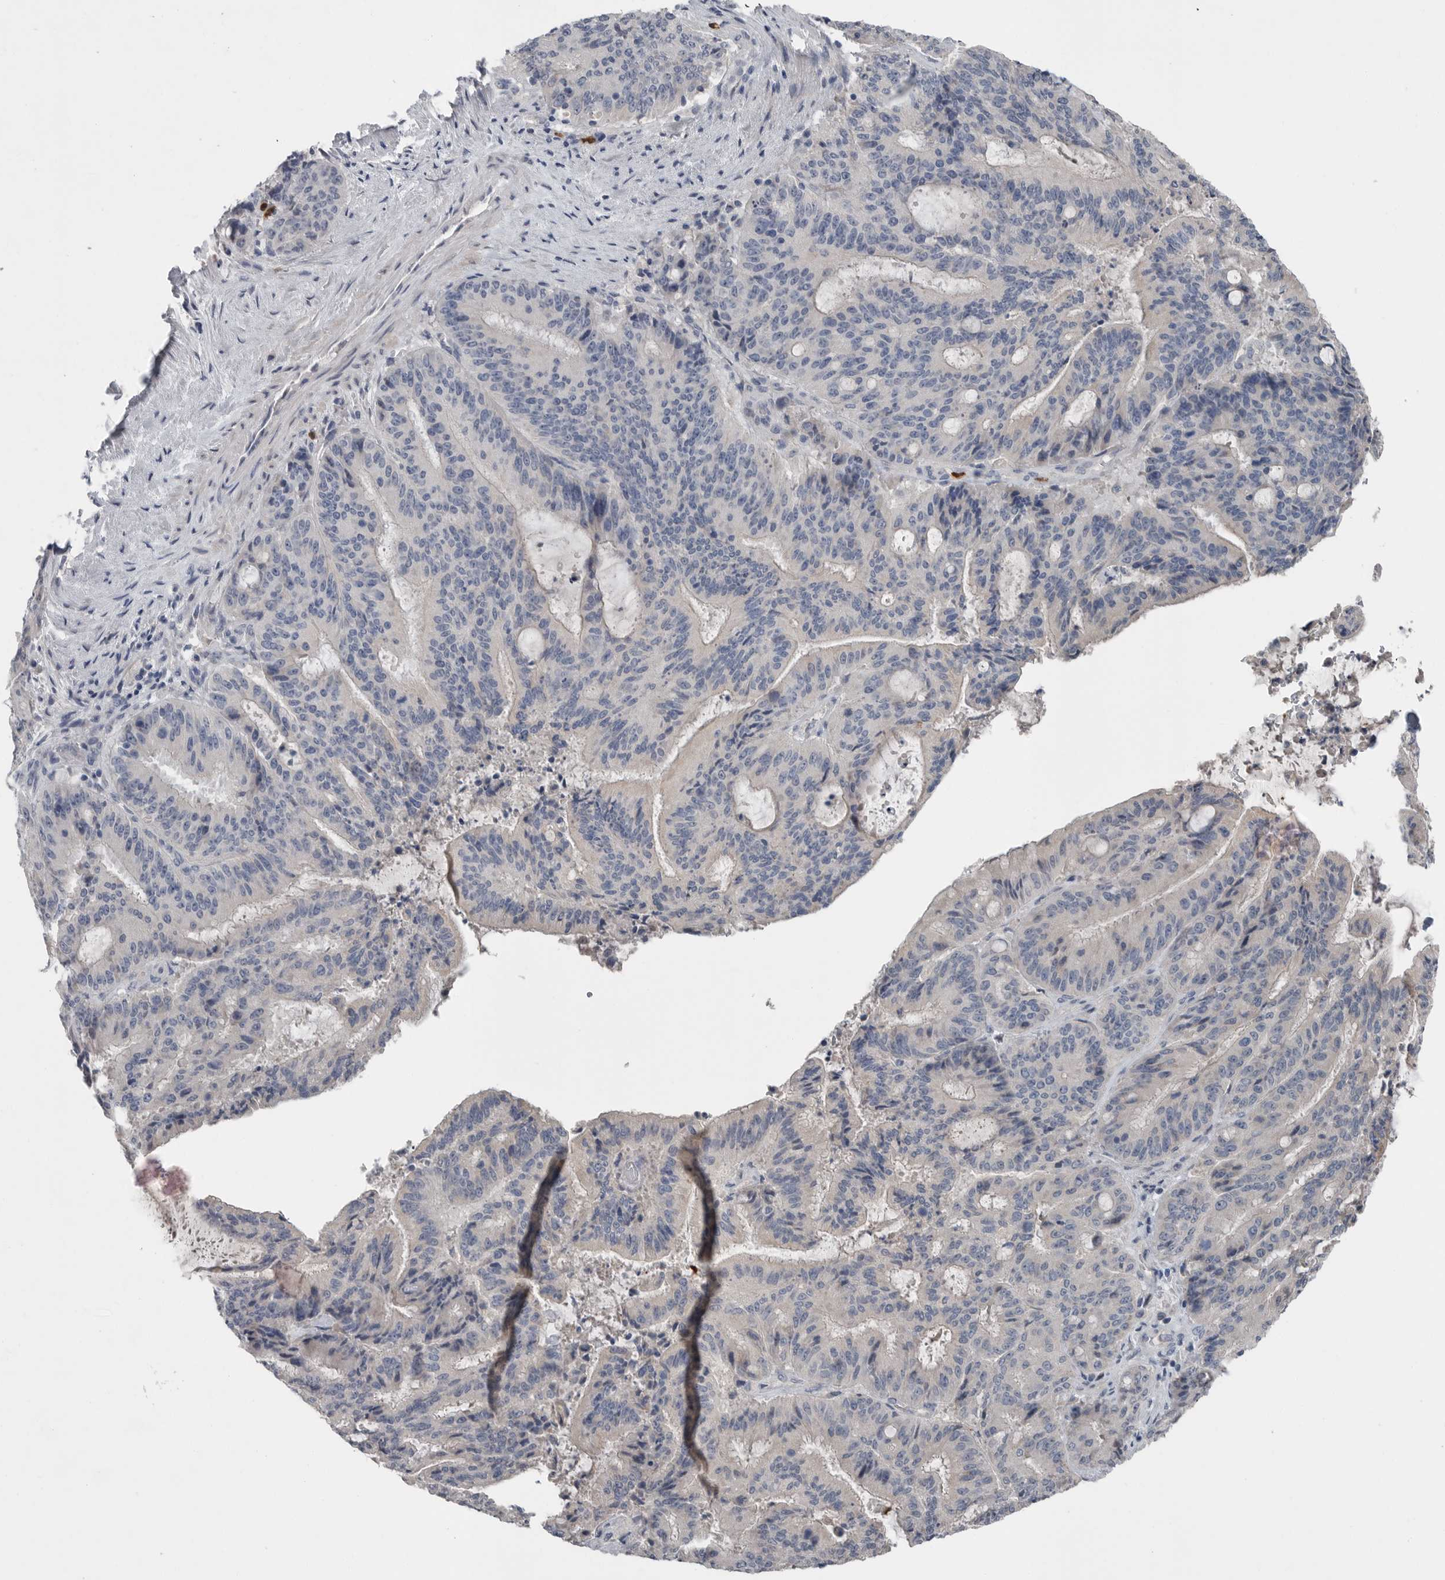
{"staining": {"intensity": "negative", "quantity": "none", "location": "none"}, "tissue": "liver cancer", "cell_type": "Tumor cells", "image_type": "cancer", "snomed": [{"axis": "morphology", "description": "Normal tissue, NOS"}, {"axis": "morphology", "description": "Cholangiocarcinoma"}, {"axis": "topography", "description": "Liver"}, {"axis": "topography", "description": "Peripheral nerve tissue"}], "caption": "Tumor cells show no significant expression in cholangiocarcinoma (liver).", "gene": "SCP2", "patient": {"sex": "female", "age": 73}}